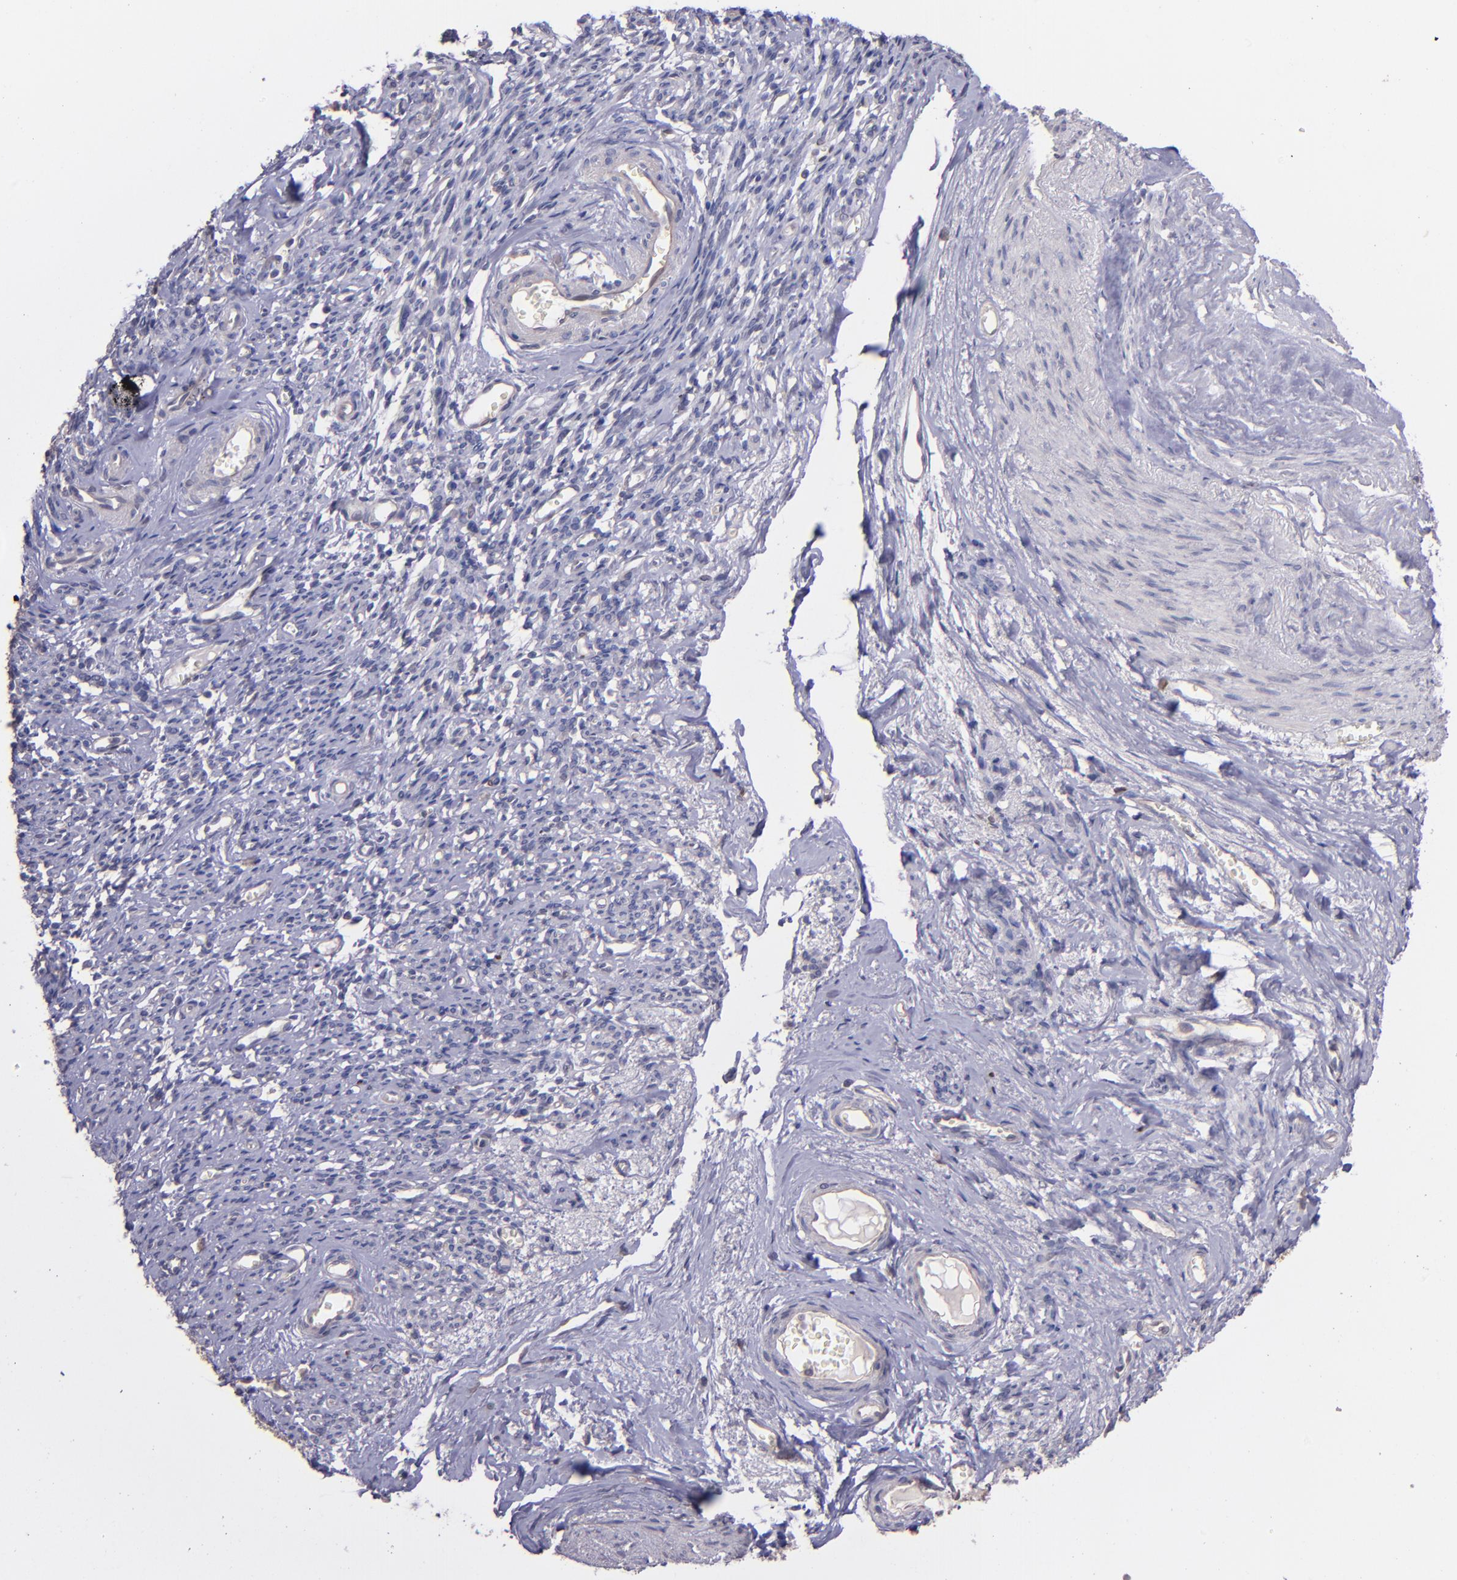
{"staining": {"intensity": "negative", "quantity": "none", "location": "none"}, "tissue": "endometrial cancer", "cell_type": "Tumor cells", "image_type": "cancer", "snomed": [{"axis": "morphology", "description": "Adenocarcinoma, NOS"}, {"axis": "topography", "description": "Endometrium"}], "caption": "IHC image of endometrial cancer (adenocarcinoma) stained for a protein (brown), which shows no staining in tumor cells. (Brightfield microscopy of DAB immunohistochemistry at high magnification).", "gene": "NUP62CL", "patient": {"sex": "female", "age": 75}}